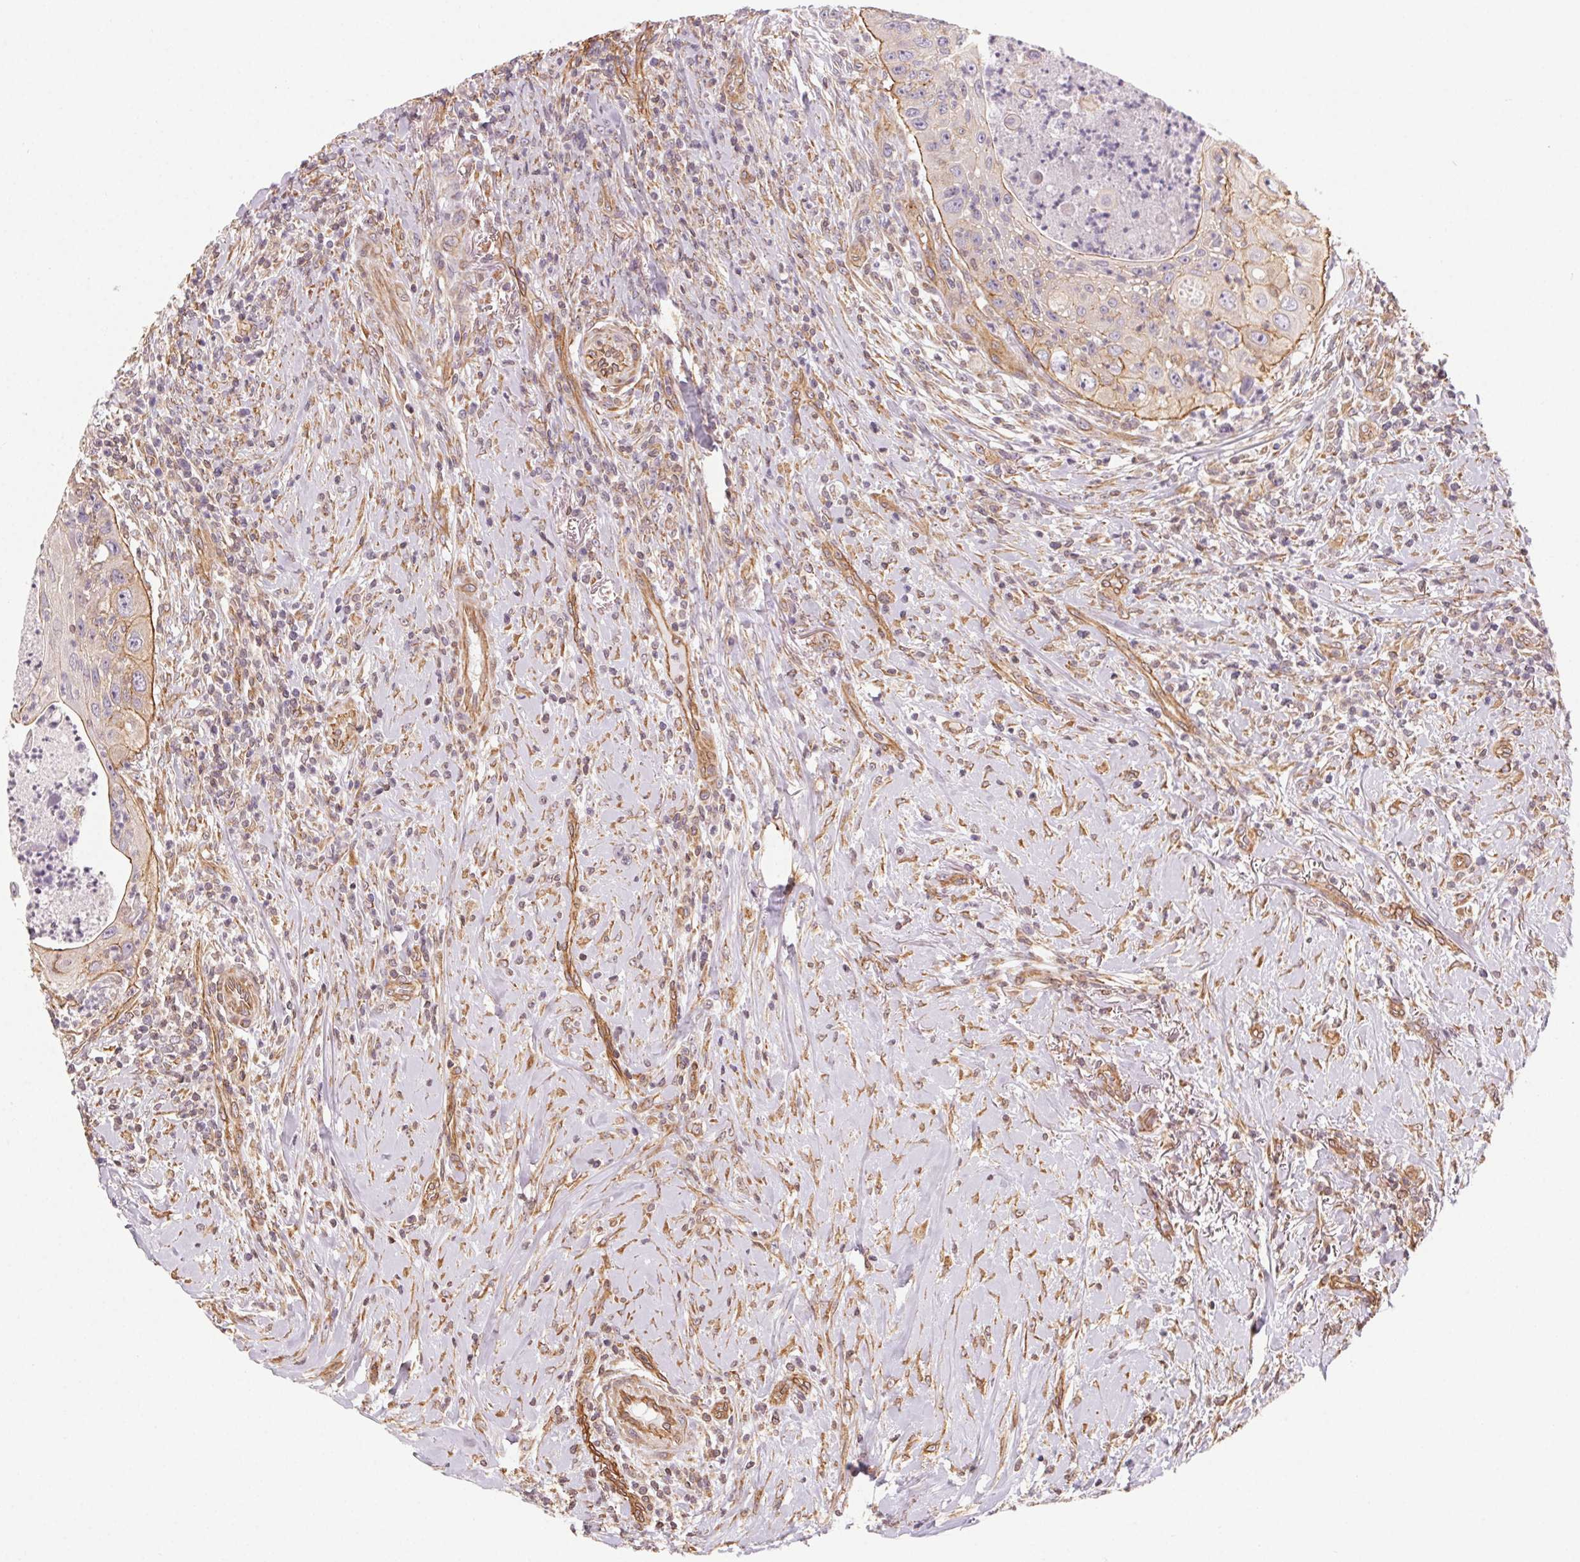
{"staining": {"intensity": "moderate", "quantity": "<25%", "location": "cytoplasmic/membranous"}, "tissue": "head and neck cancer", "cell_type": "Tumor cells", "image_type": "cancer", "snomed": [{"axis": "morphology", "description": "Squamous cell carcinoma, NOS"}, {"axis": "topography", "description": "Head-Neck"}], "caption": "Immunohistochemical staining of human head and neck squamous cell carcinoma displays low levels of moderate cytoplasmic/membranous protein staining in approximately <25% of tumor cells.", "gene": "PLA2G4F", "patient": {"sex": "male", "age": 69}}